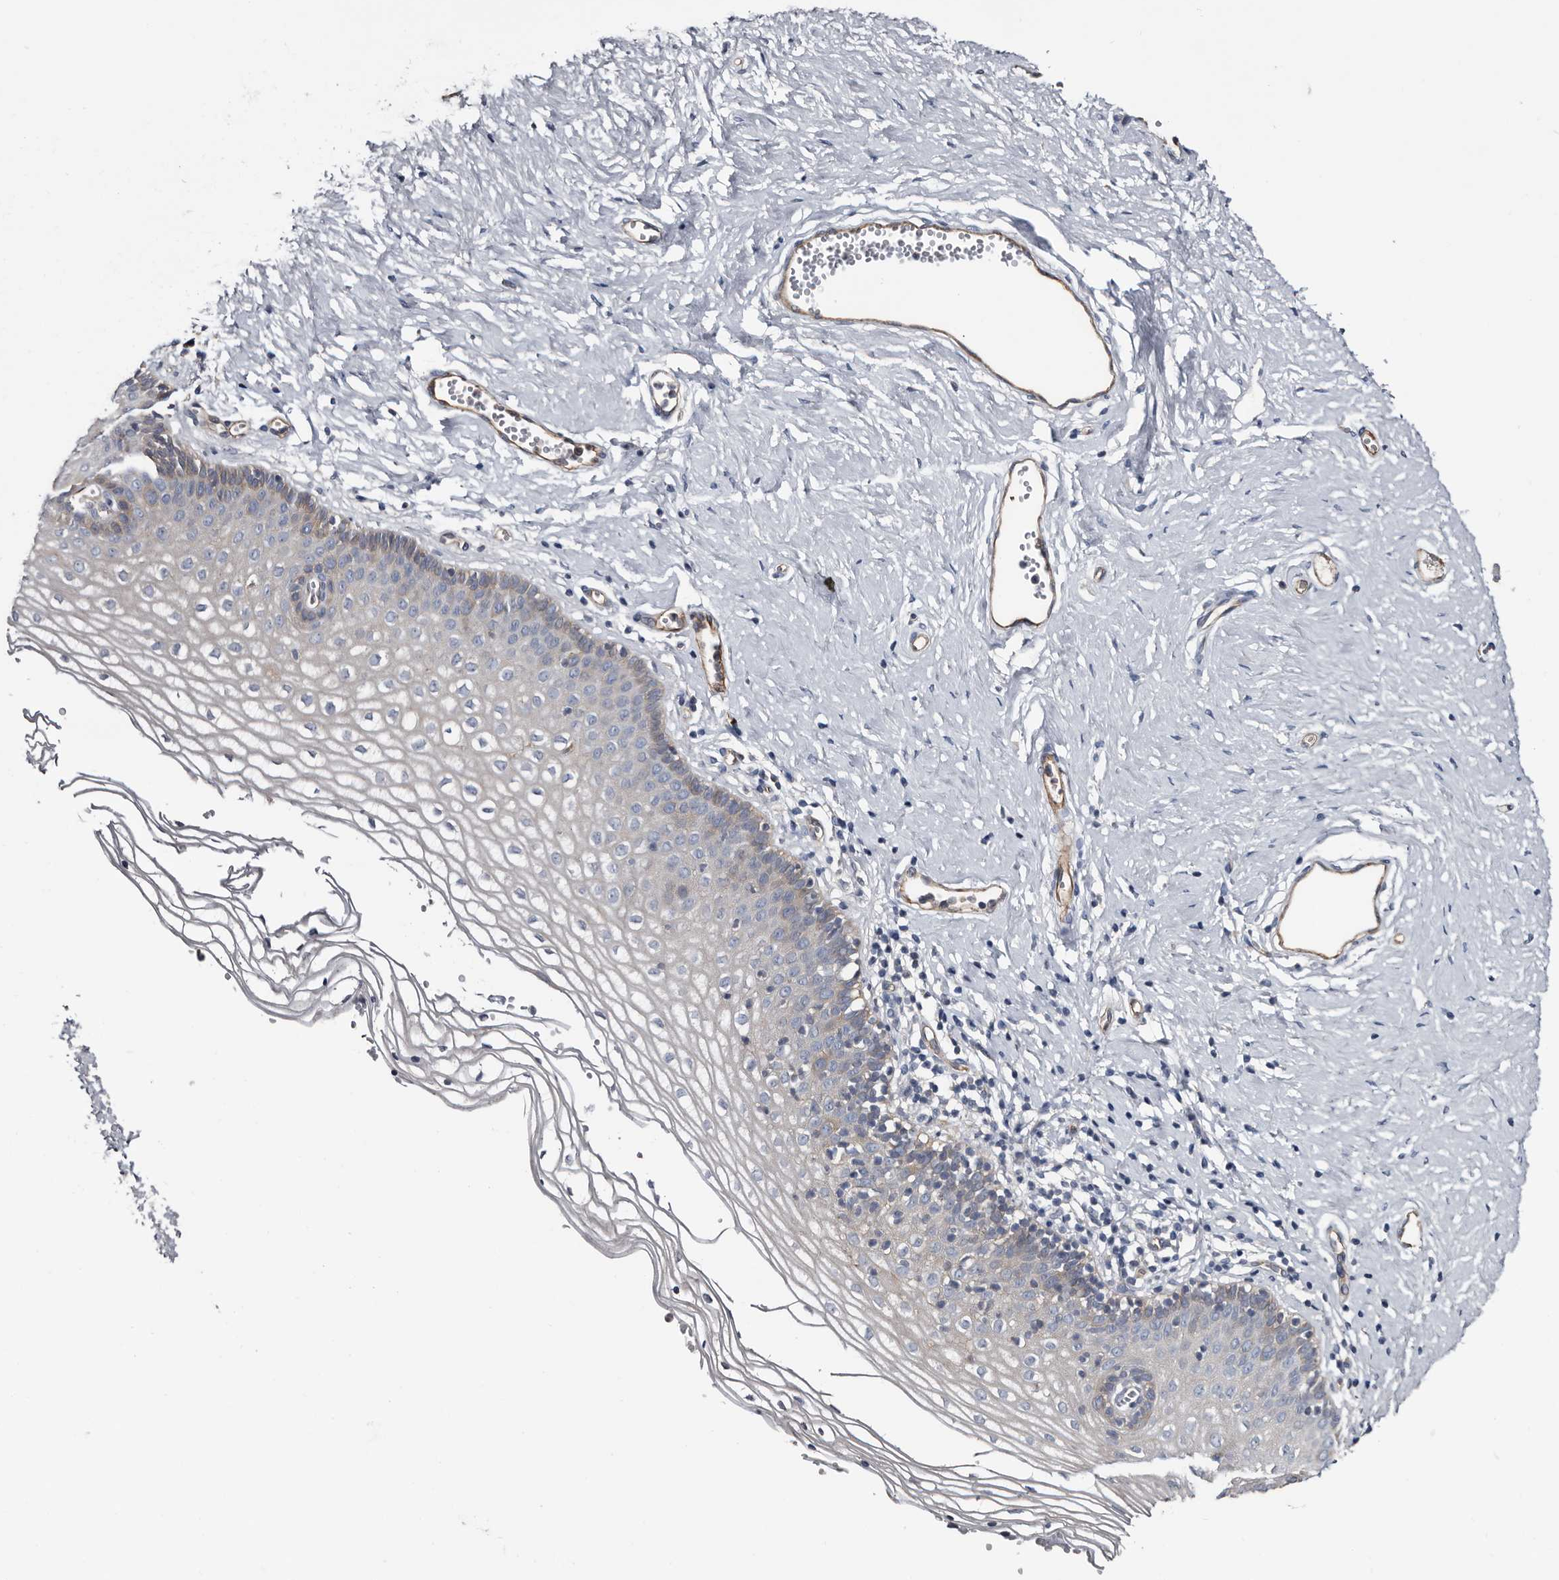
{"staining": {"intensity": "negative", "quantity": "none", "location": "none"}, "tissue": "vagina", "cell_type": "Squamous epithelial cells", "image_type": "normal", "snomed": [{"axis": "morphology", "description": "Normal tissue, NOS"}, {"axis": "topography", "description": "Vagina"}], "caption": "The IHC image has no significant expression in squamous epithelial cells of vagina.", "gene": "TSPAN17", "patient": {"sex": "female", "age": 32}}